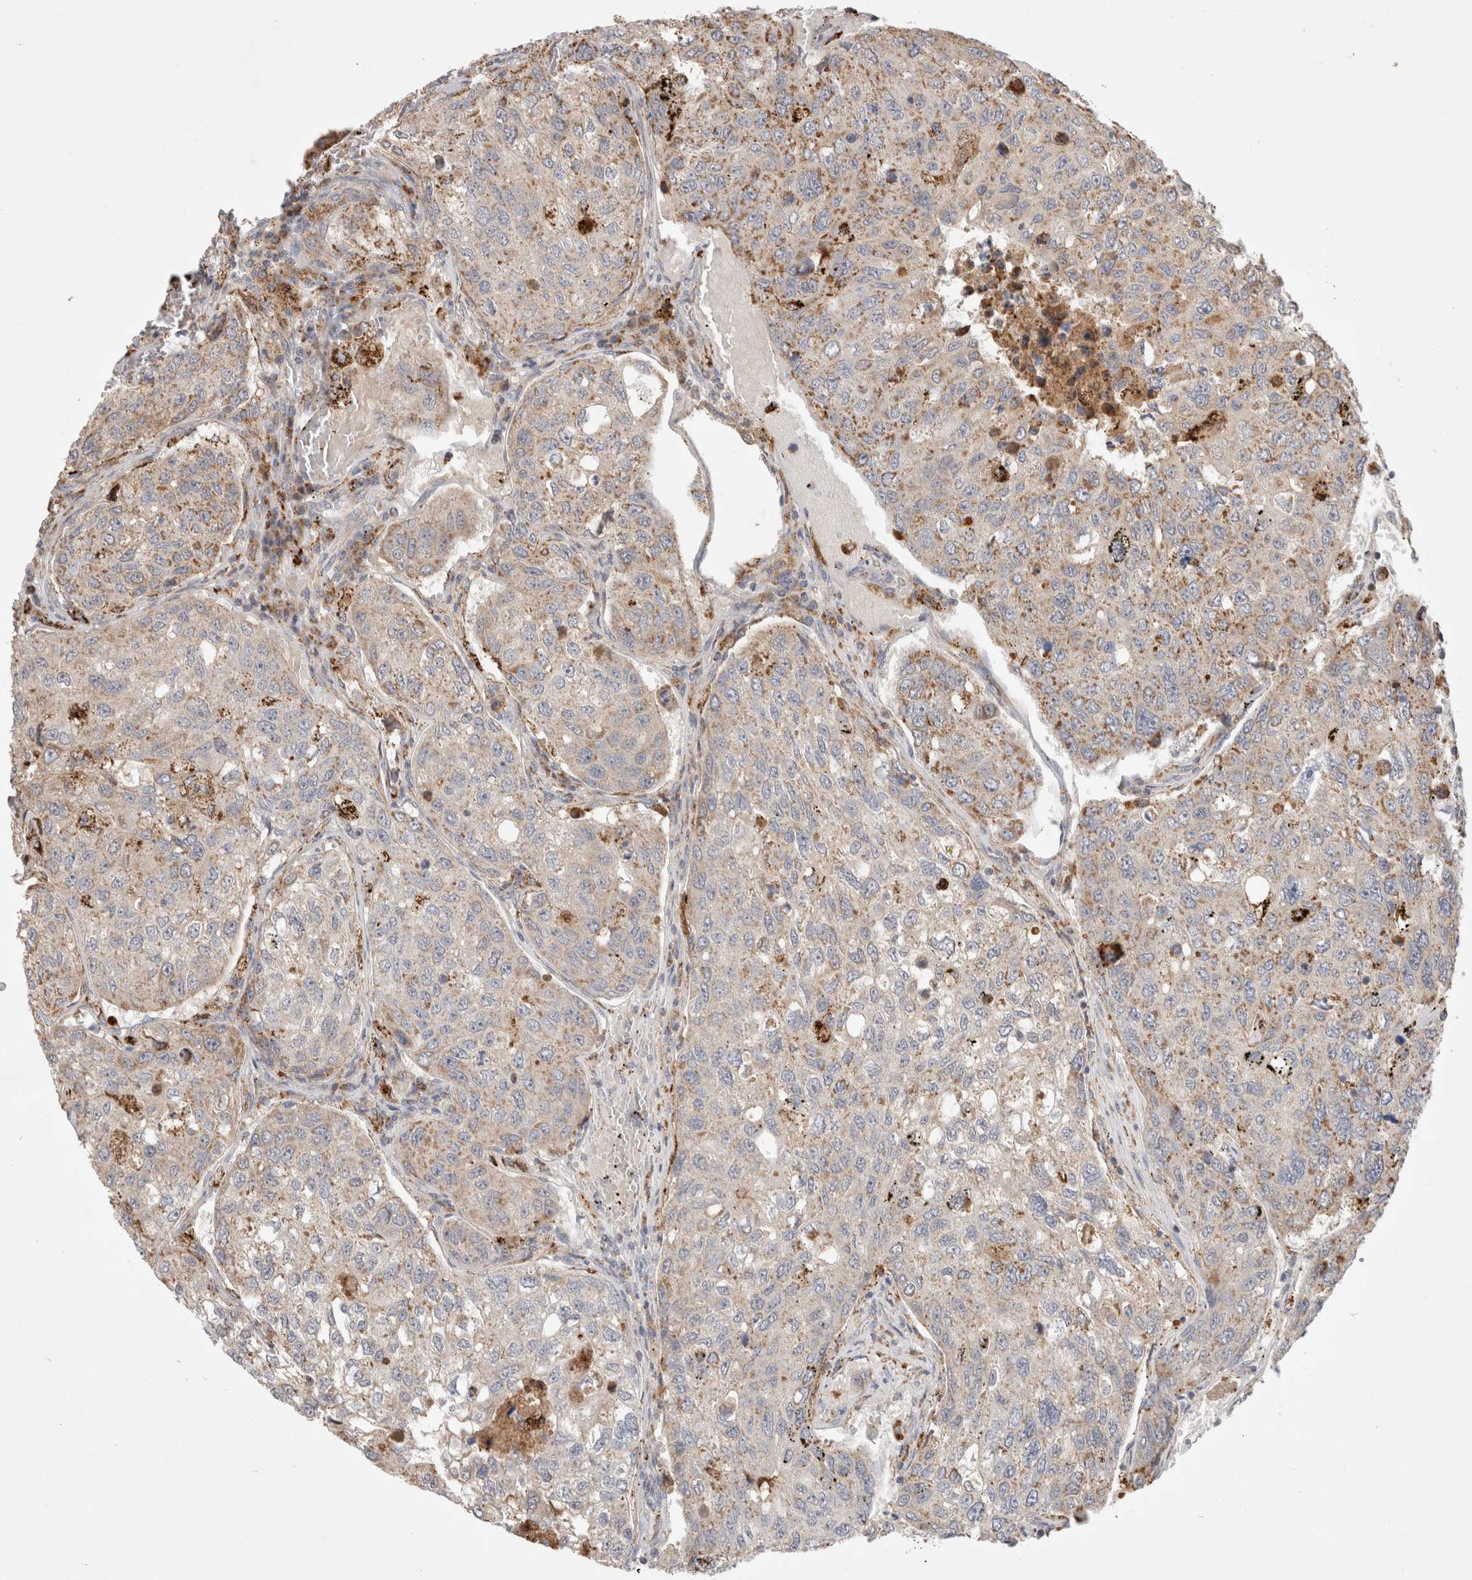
{"staining": {"intensity": "weak", "quantity": "25%-75%", "location": "cytoplasmic/membranous"}, "tissue": "urothelial cancer", "cell_type": "Tumor cells", "image_type": "cancer", "snomed": [{"axis": "morphology", "description": "Urothelial carcinoma, High grade"}, {"axis": "topography", "description": "Lymph node"}, {"axis": "topography", "description": "Urinary bladder"}], "caption": "Immunohistochemistry micrograph of neoplastic tissue: human high-grade urothelial carcinoma stained using IHC exhibits low levels of weak protein expression localized specifically in the cytoplasmic/membranous of tumor cells, appearing as a cytoplasmic/membranous brown color.", "gene": "HROB", "patient": {"sex": "male", "age": 51}}